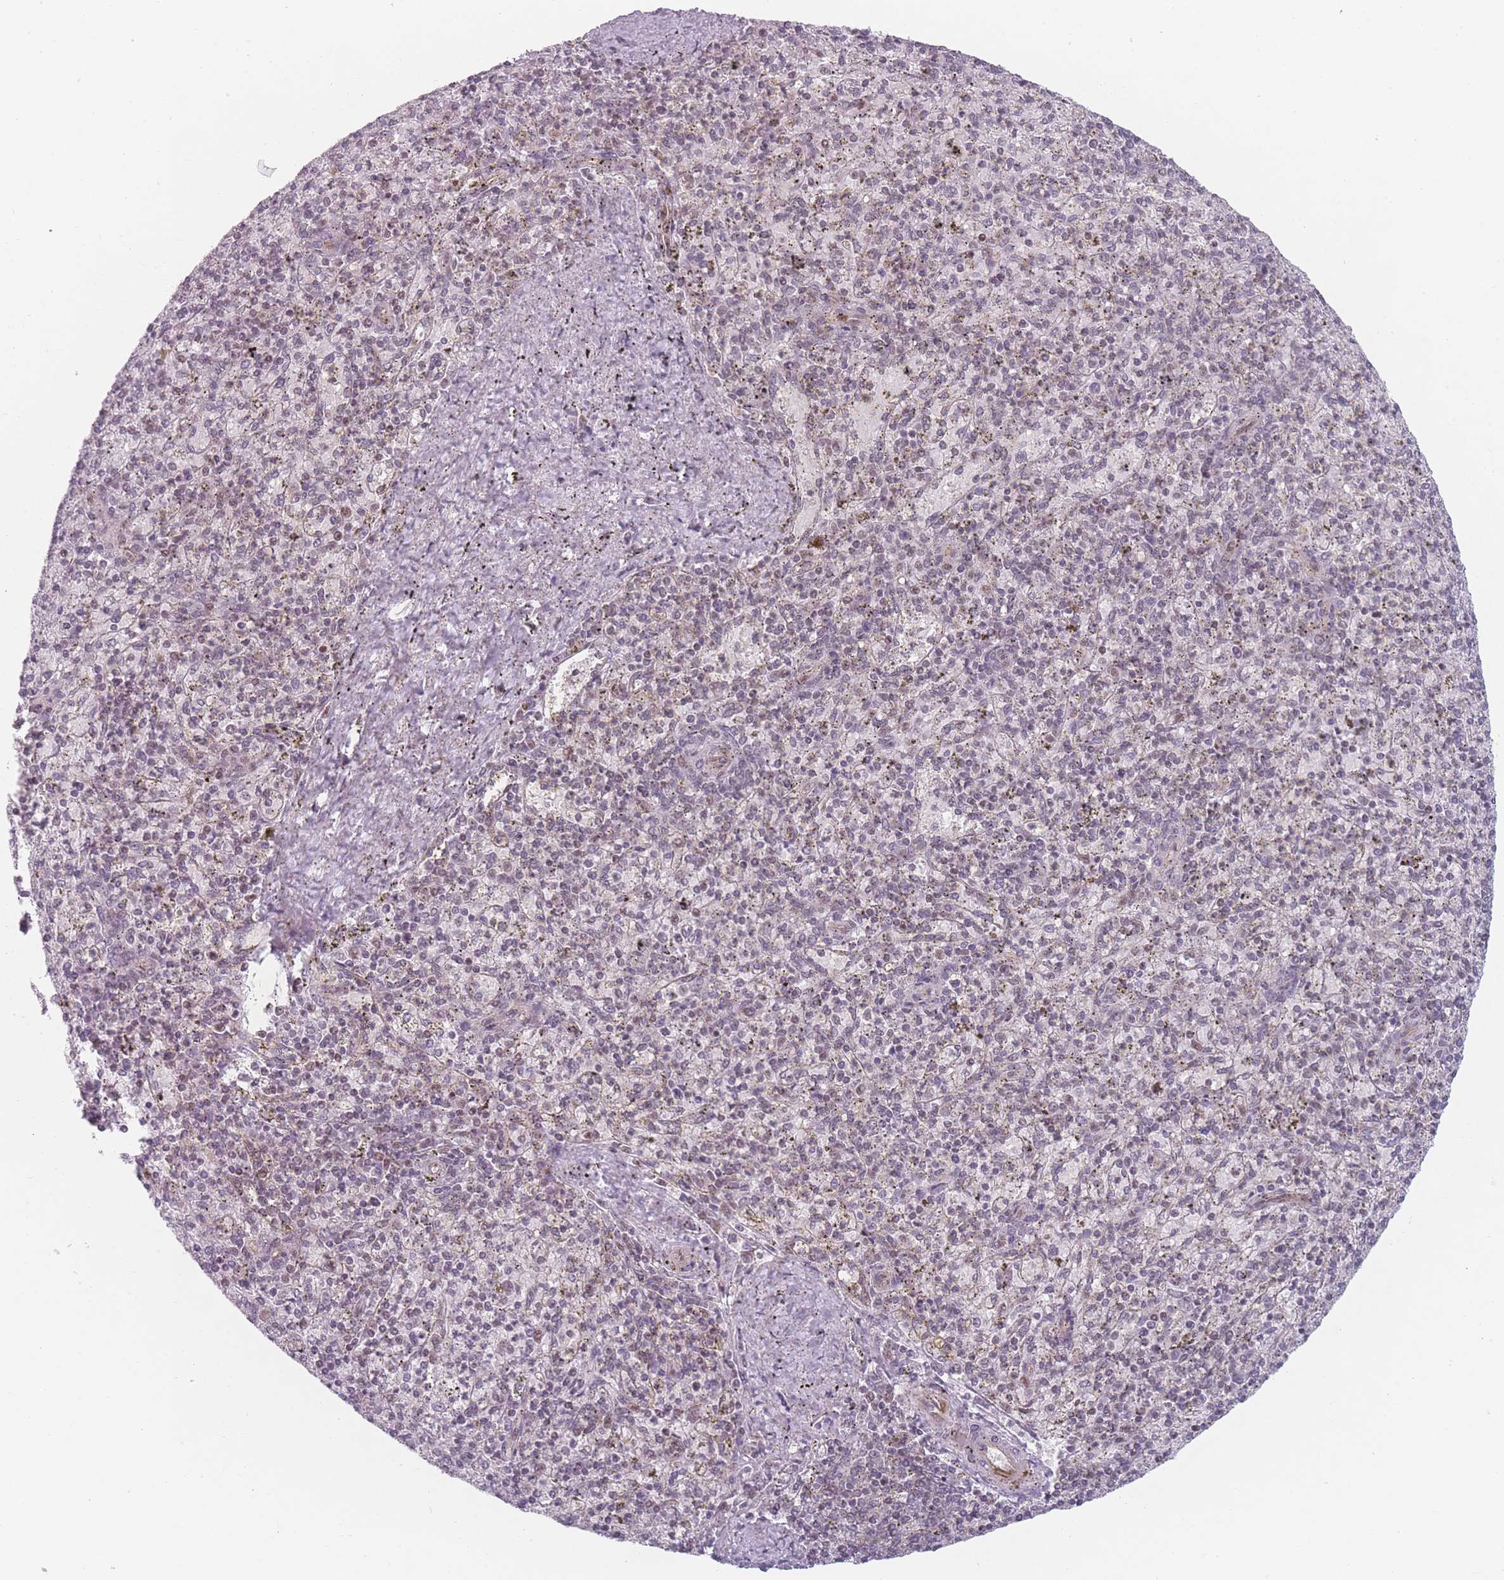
{"staining": {"intensity": "weak", "quantity": "<25%", "location": "nuclear"}, "tissue": "spleen", "cell_type": "Cells in red pulp", "image_type": "normal", "snomed": [{"axis": "morphology", "description": "Normal tissue, NOS"}, {"axis": "topography", "description": "Spleen"}], "caption": "DAB immunohistochemical staining of normal human spleen demonstrates no significant staining in cells in red pulp.", "gene": "ZC3H14", "patient": {"sex": "male", "age": 72}}